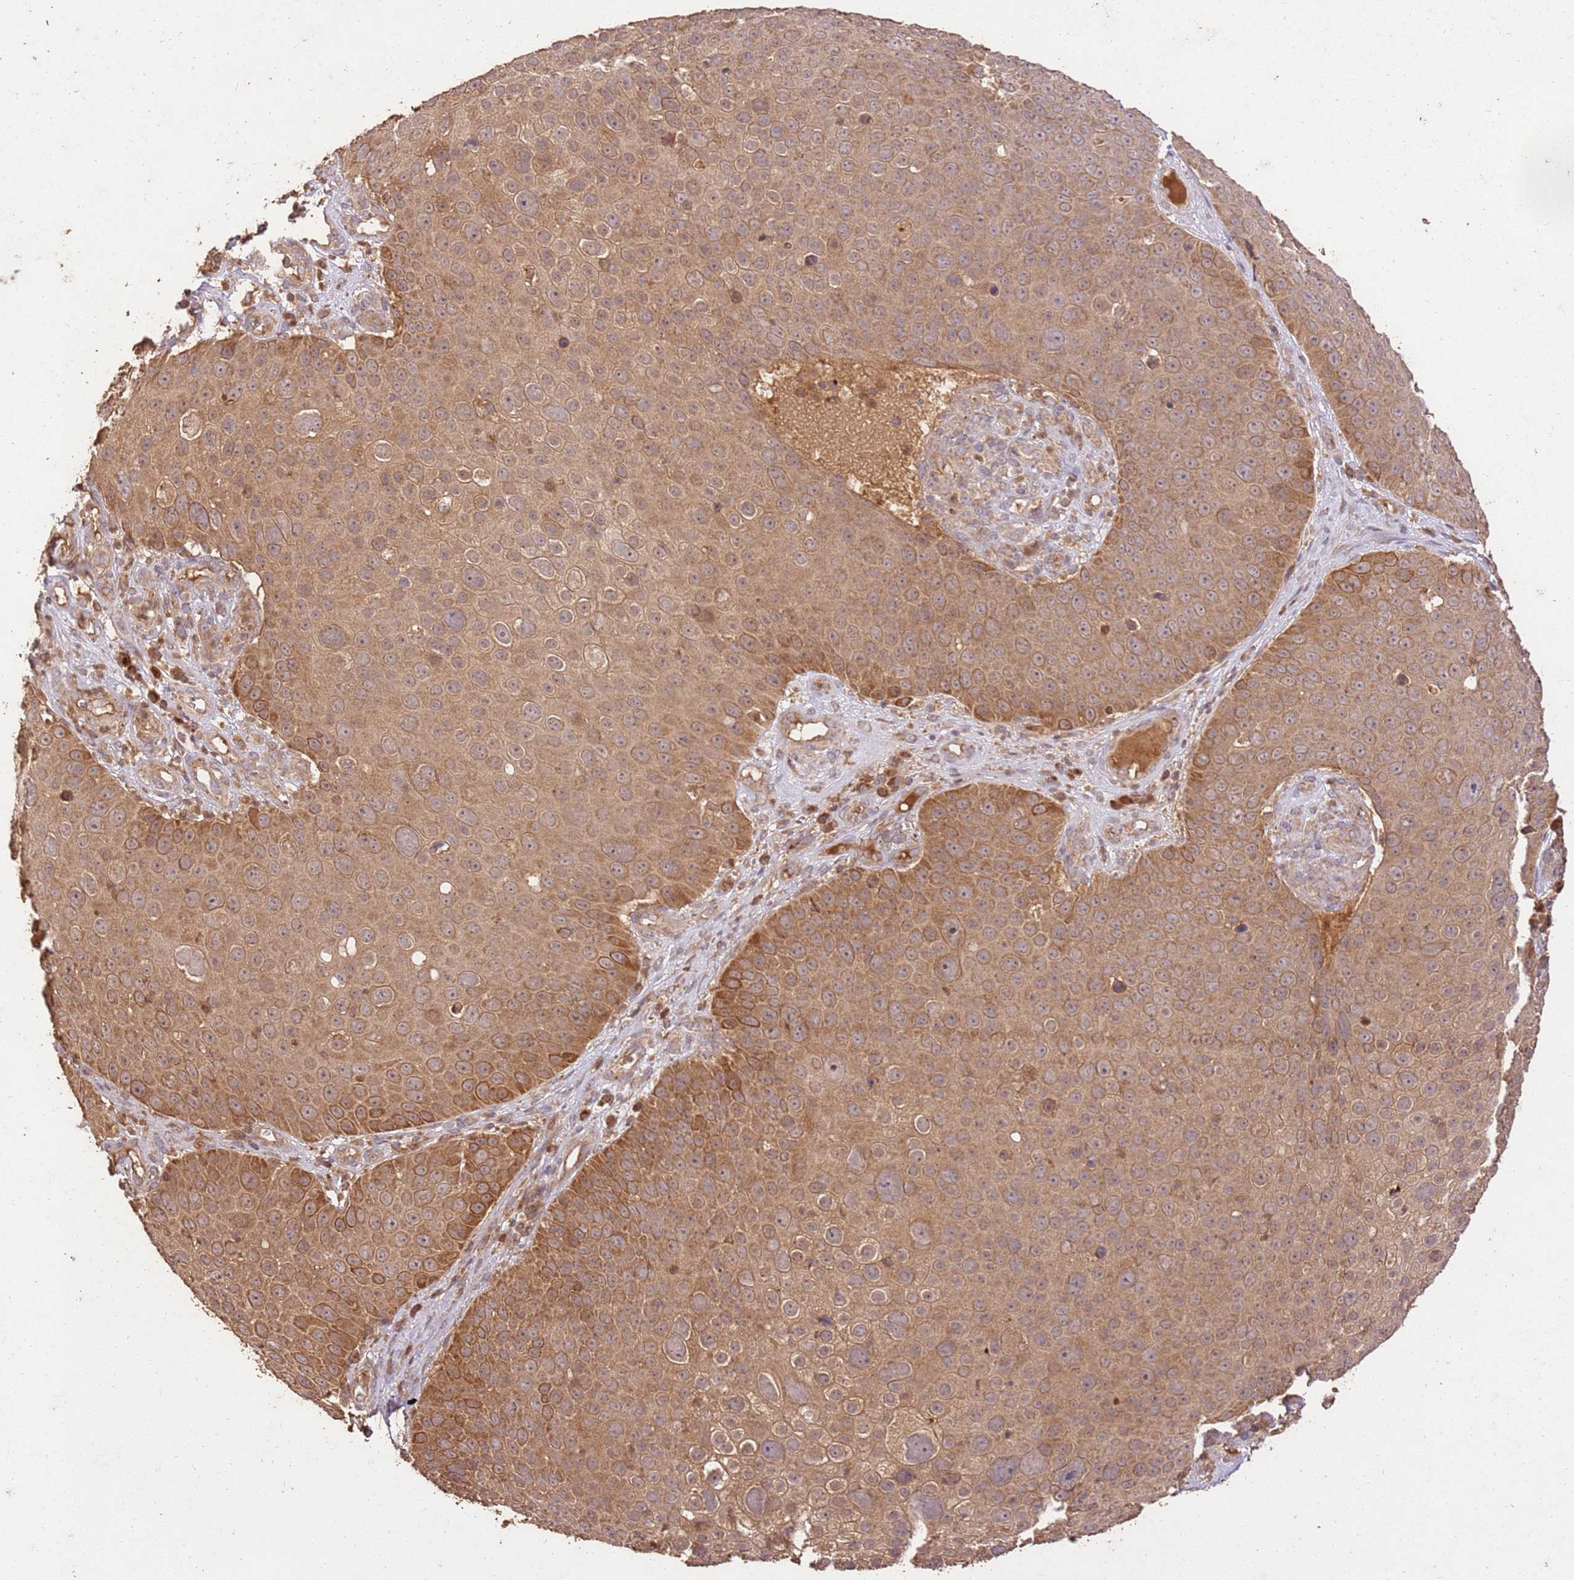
{"staining": {"intensity": "moderate", "quantity": ">75%", "location": "cytoplasmic/membranous"}, "tissue": "skin cancer", "cell_type": "Tumor cells", "image_type": "cancer", "snomed": [{"axis": "morphology", "description": "Squamous cell carcinoma, NOS"}, {"axis": "topography", "description": "Skin"}], "caption": "Protein expression analysis of human skin cancer (squamous cell carcinoma) reveals moderate cytoplasmic/membranous expression in approximately >75% of tumor cells.", "gene": "LRRC28", "patient": {"sex": "male", "age": 71}}